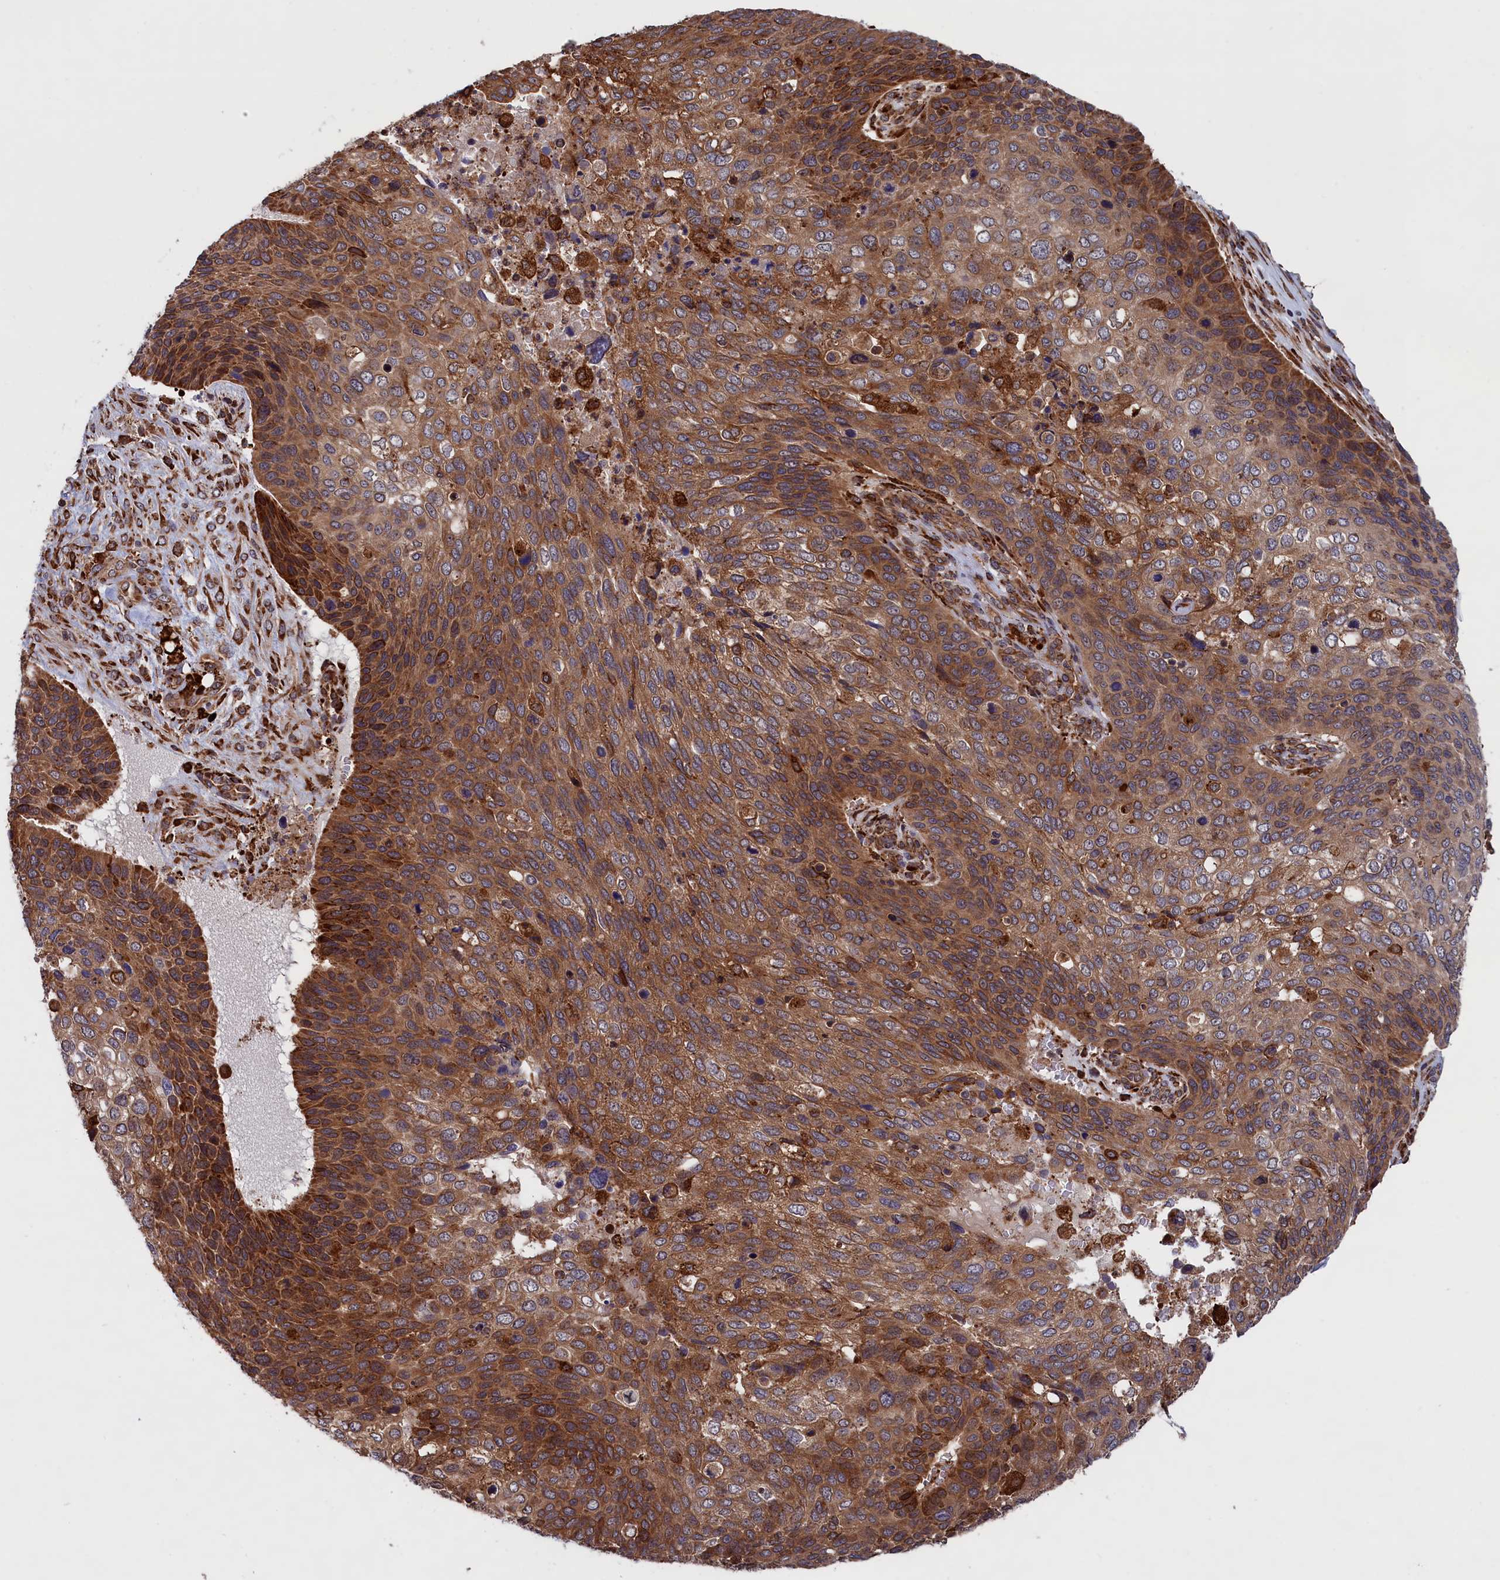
{"staining": {"intensity": "moderate", "quantity": ">75%", "location": "cytoplasmic/membranous"}, "tissue": "skin cancer", "cell_type": "Tumor cells", "image_type": "cancer", "snomed": [{"axis": "morphology", "description": "Basal cell carcinoma"}, {"axis": "topography", "description": "Skin"}], "caption": "Moderate cytoplasmic/membranous positivity is present in approximately >75% of tumor cells in skin basal cell carcinoma.", "gene": "PLA2G4C", "patient": {"sex": "female", "age": 74}}